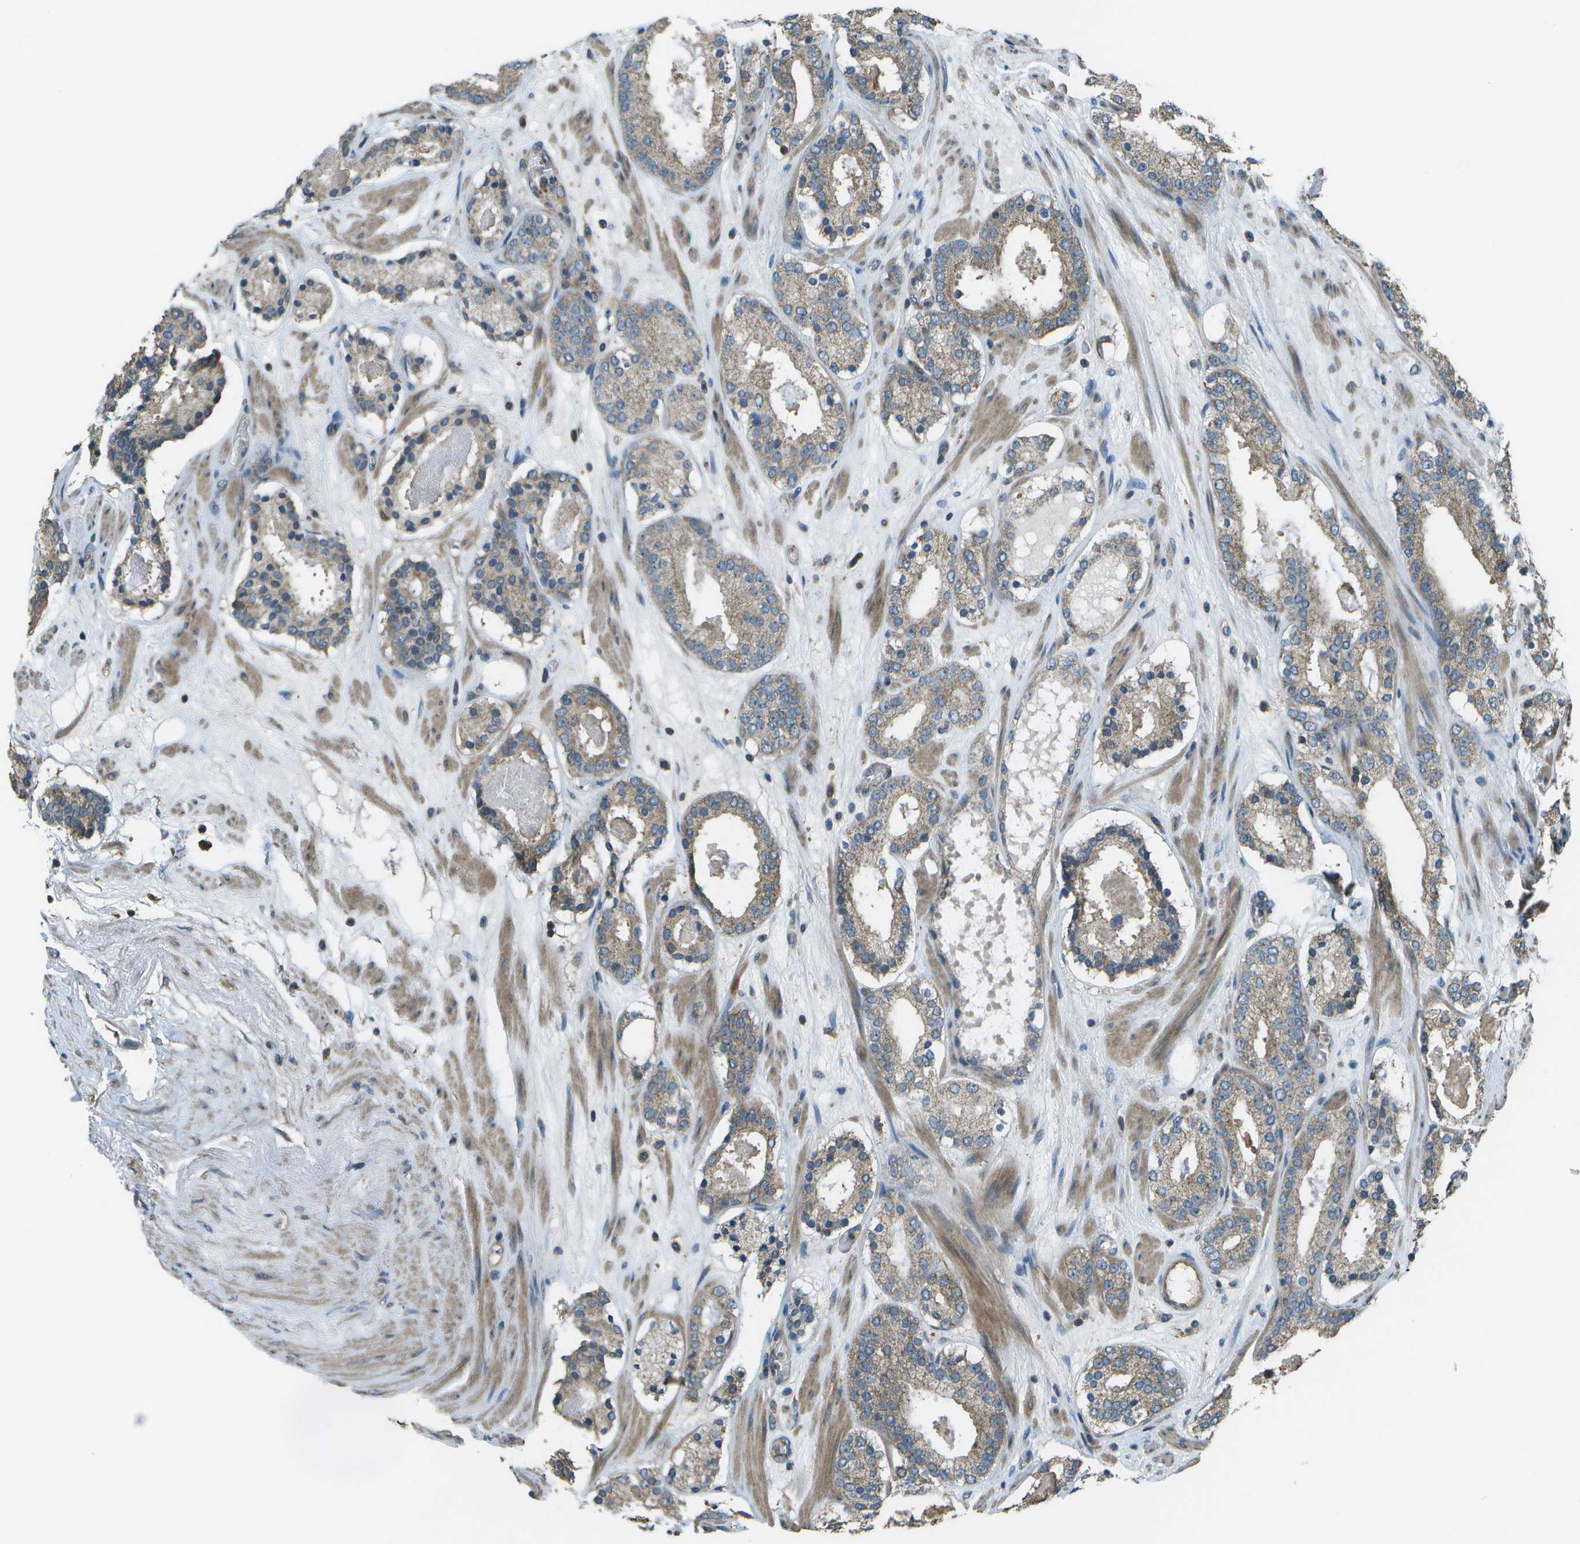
{"staining": {"intensity": "moderate", "quantity": ">75%", "location": "cytoplasmic/membranous"}, "tissue": "prostate cancer", "cell_type": "Tumor cells", "image_type": "cancer", "snomed": [{"axis": "morphology", "description": "Adenocarcinoma, Low grade"}, {"axis": "topography", "description": "Prostate"}], "caption": "About >75% of tumor cells in prostate low-grade adenocarcinoma exhibit moderate cytoplasmic/membranous protein expression as visualized by brown immunohistochemical staining.", "gene": "PLPBP", "patient": {"sex": "male", "age": 69}}